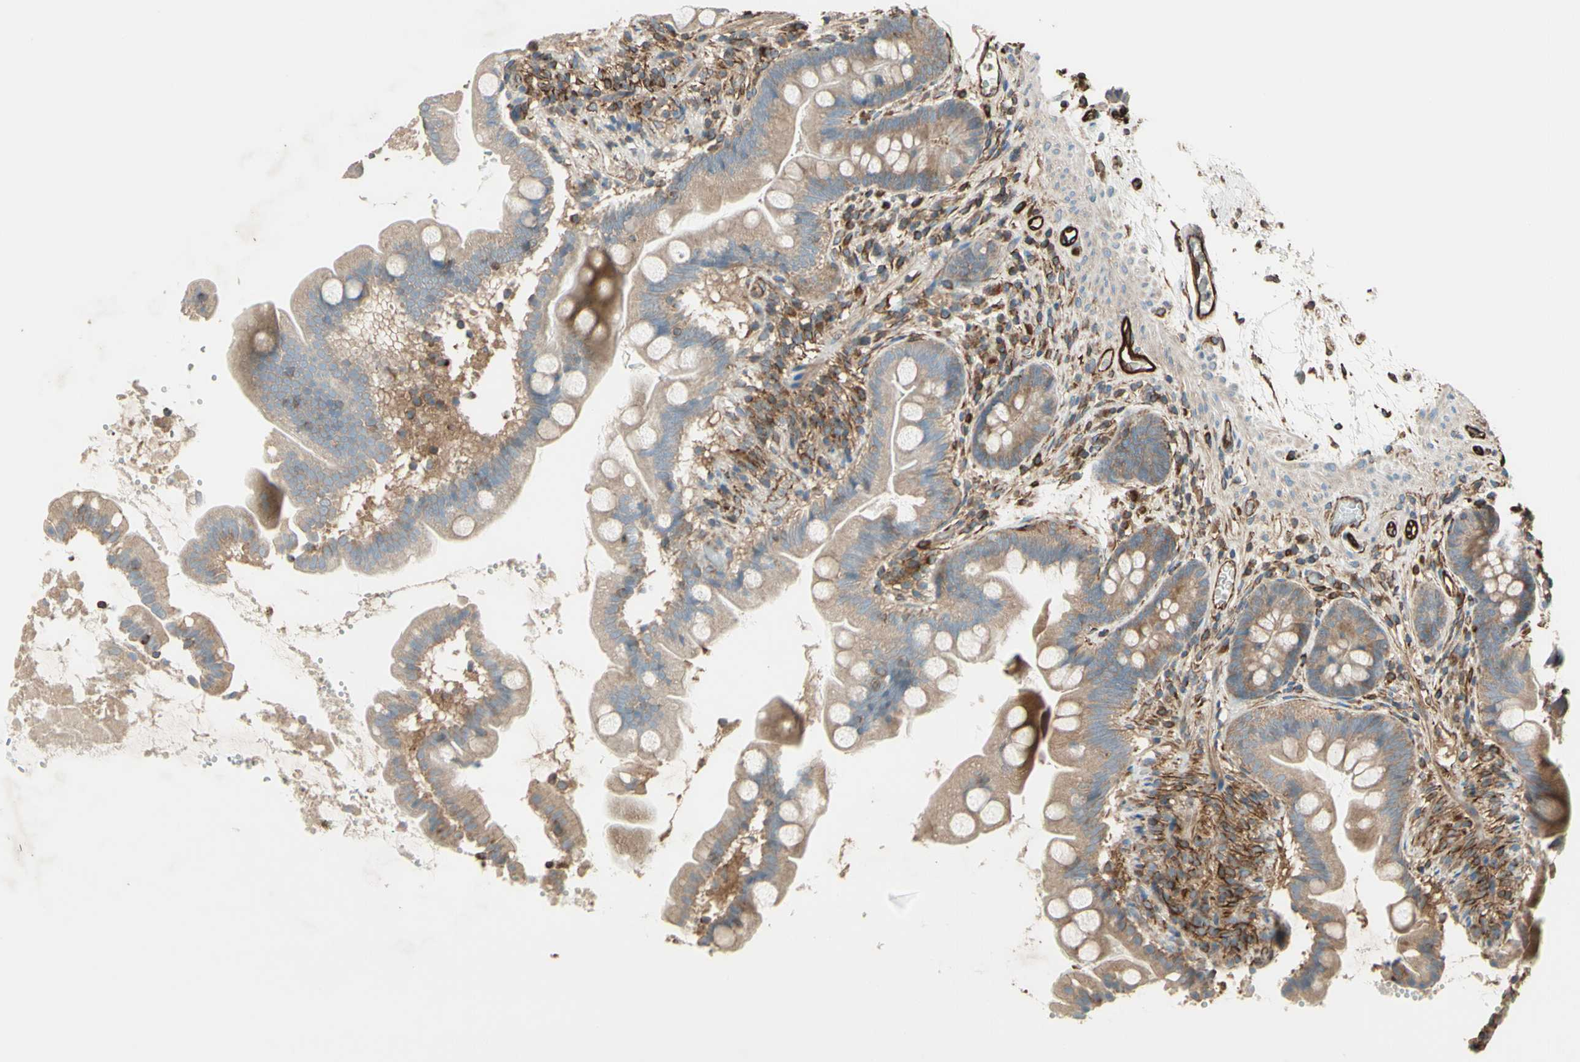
{"staining": {"intensity": "weak", "quantity": ">75%", "location": "cytoplasmic/membranous"}, "tissue": "small intestine", "cell_type": "Glandular cells", "image_type": "normal", "snomed": [{"axis": "morphology", "description": "Normal tissue, NOS"}, {"axis": "topography", "description": "Small intestine"}], "caption": "Immunohistochemical staining of benign human small intestine demonstrates weak cytoplasmic/membranous protein positivity in about >75% of glandular cells. (Brightfield microscopy of DAB IHC at high magnification).", "gene": "TRAF2", "patient": {"sex": "female", "age": 56}}